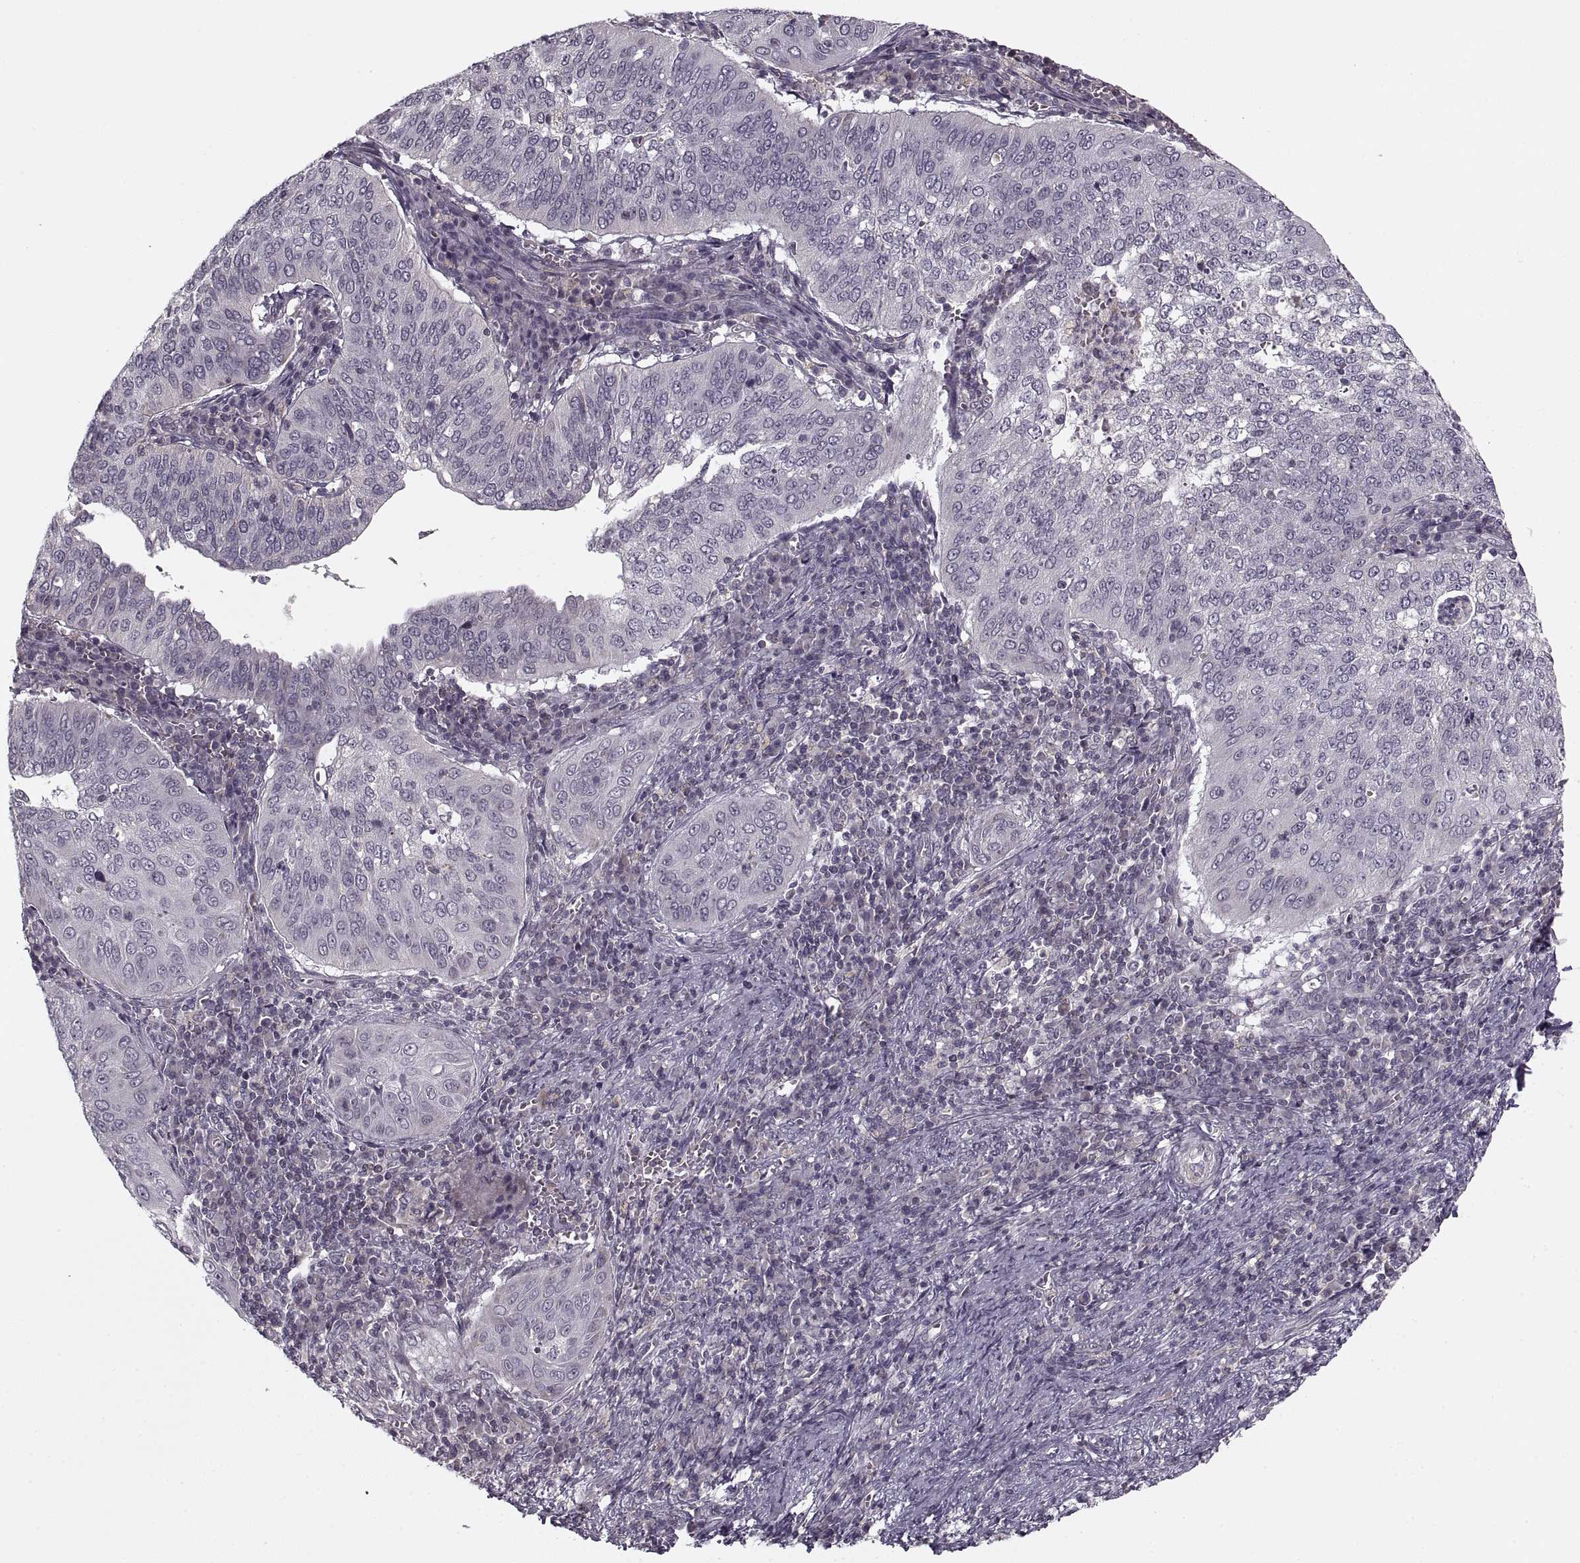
{"staining": {"intensity": "negative", "quantity": "none", "location": "none"}, "tissue": "cervical cancer", "cell_type": "Tumor cells", "image_type": "cancer", "snomed": [{"axis": "morphology", "description": "Squamous cell carcinoma, NOS"}, {"axis": "topography", "description": "Cervix"}], "caption": "An immunohistochemistry (IHC) micrograph of cervical squamous cell carcinoma is shown. There is no staining in tumor cells of cervical squamous cell carcinoma. (Stains: DAB (3,3'-diaminobenzidine) IHC with hematoxylin counter stain, Microscopy: brightfield microscopy at high magnification).", "gene": "ASIC3", "patient": {"sex": "female", "age": 39}}